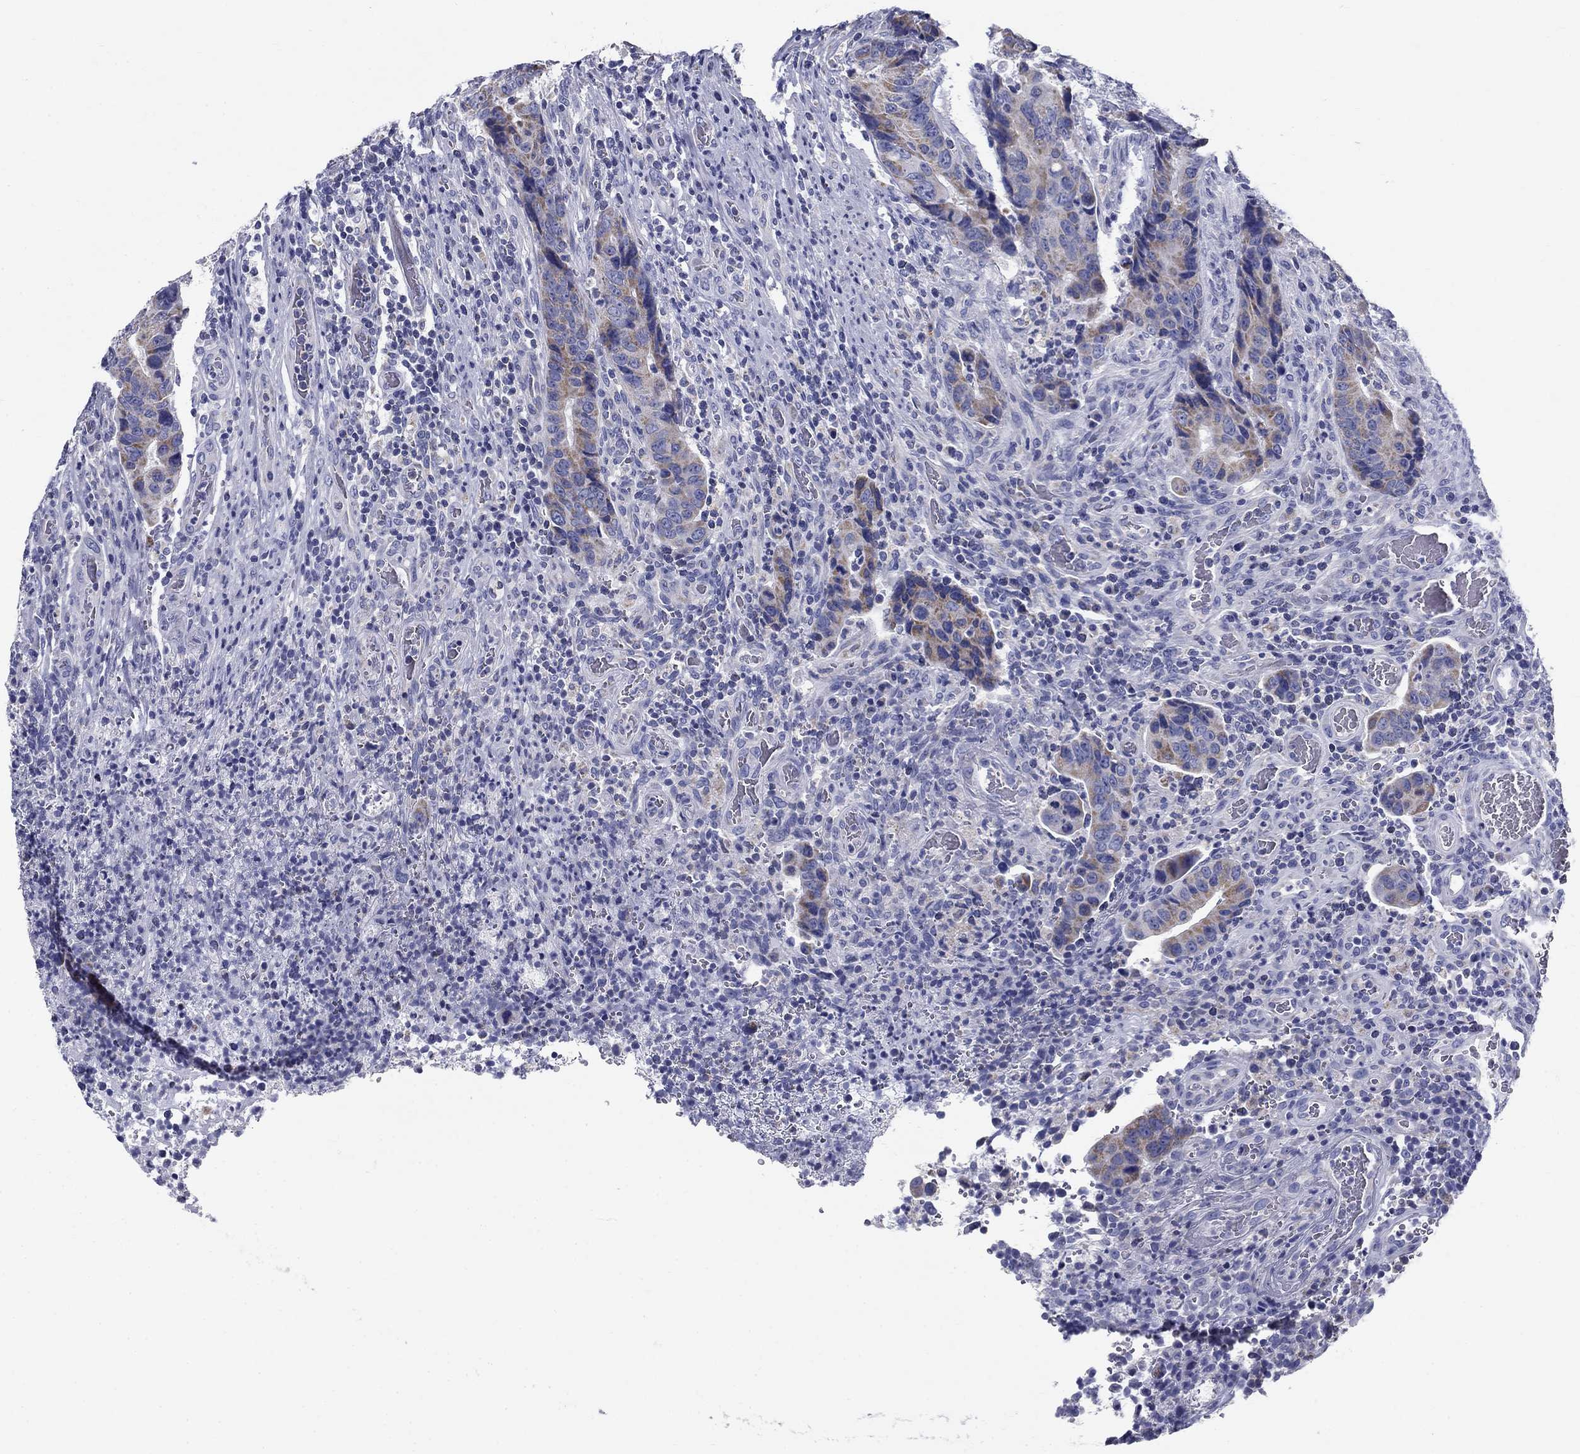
{"staining": {"intensity": "weak", "quantity": "<25%", "location": "cytoplasmic/membranous"}, "tissue": "colorectal cancer", "cell_type": "Tumor cells", "image_type": "cancer", "snomed": [{"axis": "morphology", "description": "Adenocarcinoma, NOS"}, {"axis": "topography", "description": "Colon"}], "caption": "IHC image of human colorectal cancer (adenocarcinoma) stained for a protein (brown), which displays no staining in tumor cells. The staining is performed using DAB (3,3'-diaminobenzidine) brown chromogen with nuclei counter-stained in using hematoxylin.", "gene": "UPB1", "patient": {"sex": "female", "age": 56}}